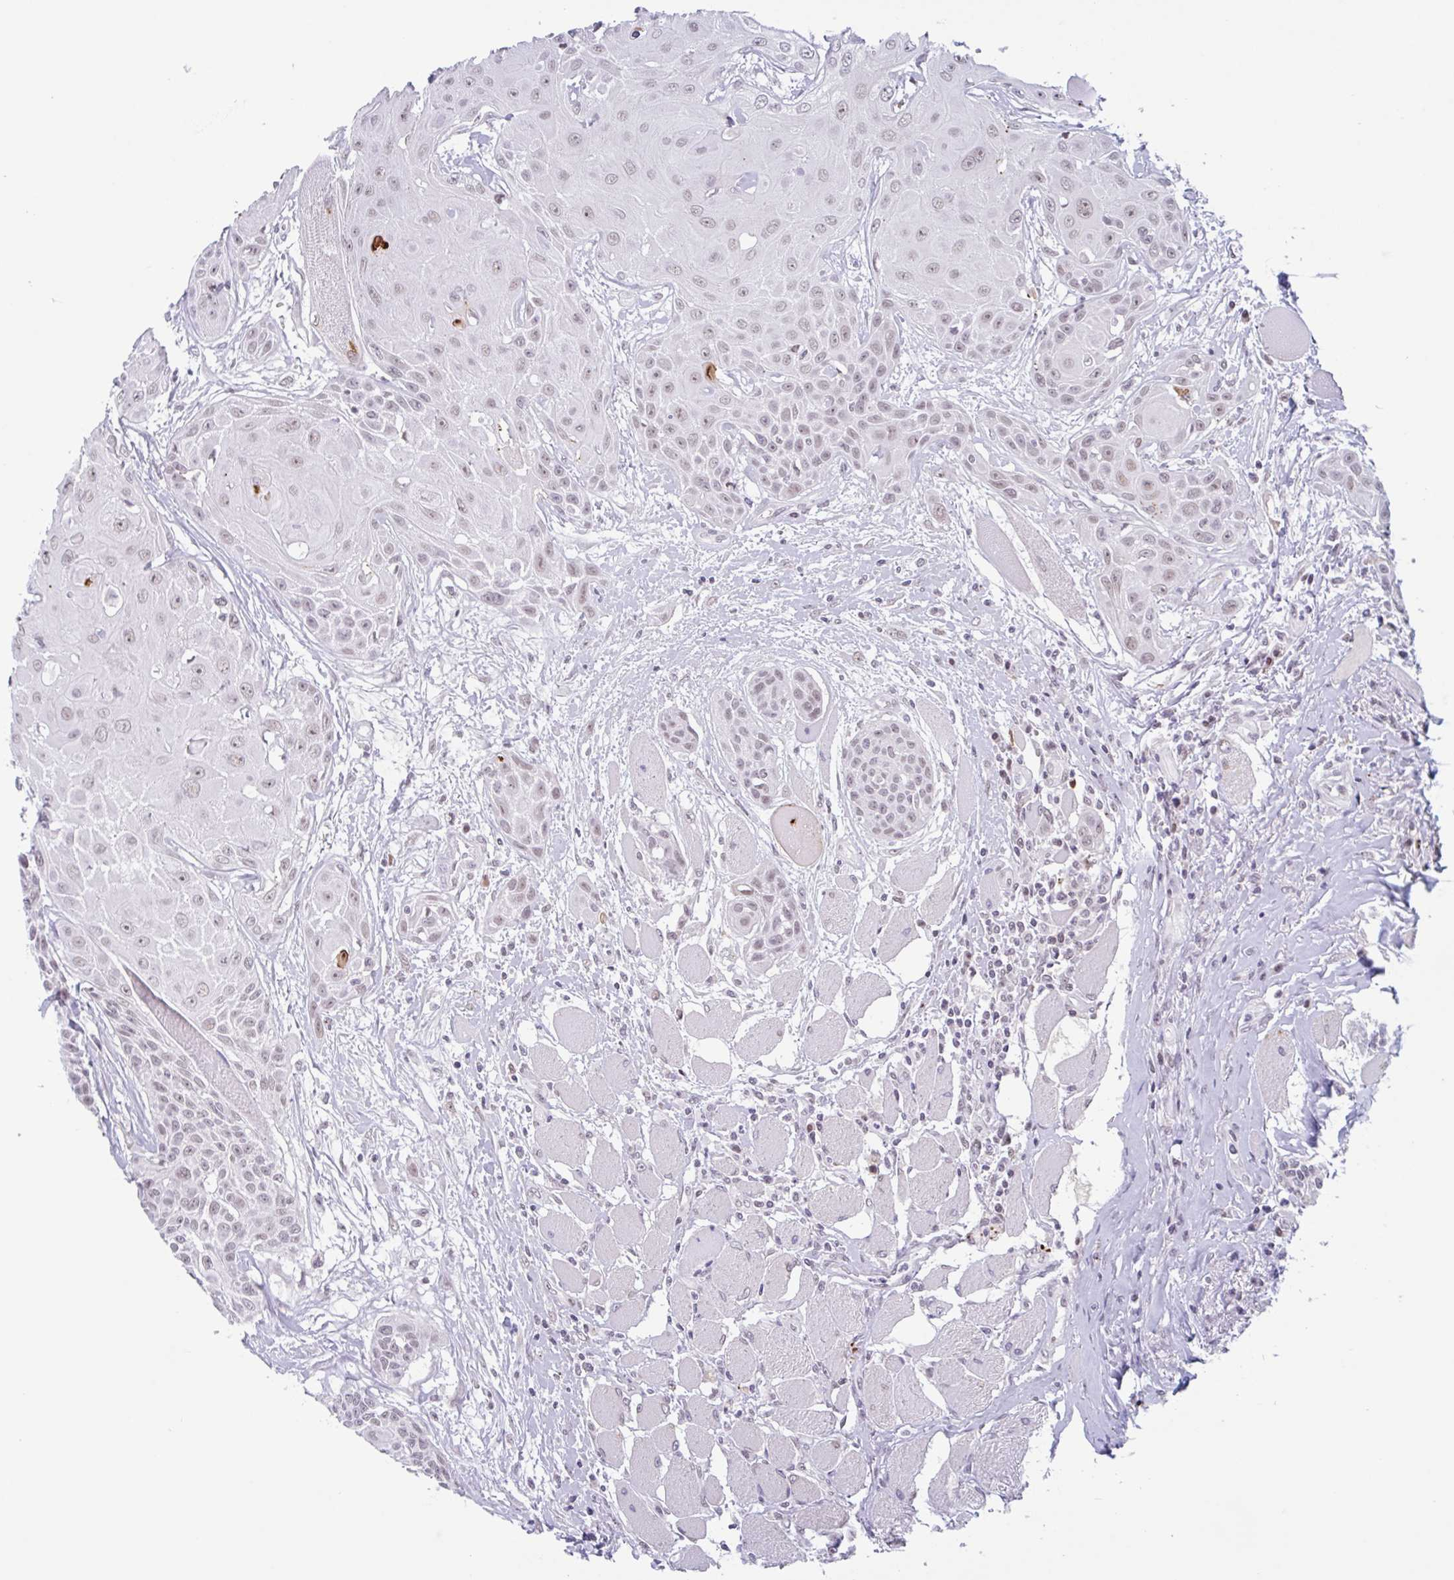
{"staining": {"intensity": "moderate", "quantity": "25%-75%", "location": "nuclear"}, "tissue": "head and neck cancer", "cell_type": "Tumor cells", "image_type": "cancer", "snomed": [{"axis": "morphology", "description": "Squamous cell carcinoma, NOS"}, {"axis": "topography", "description": "Head-Neck"}], "caption": "Human head and neck squamous cell carcinoma stained for a protein (brown) displays moderate nuclear positive positivity in about 25%-75% of tumor cells.", "gene": "PLG", "patient": {"sex": "female", "age": 73}}